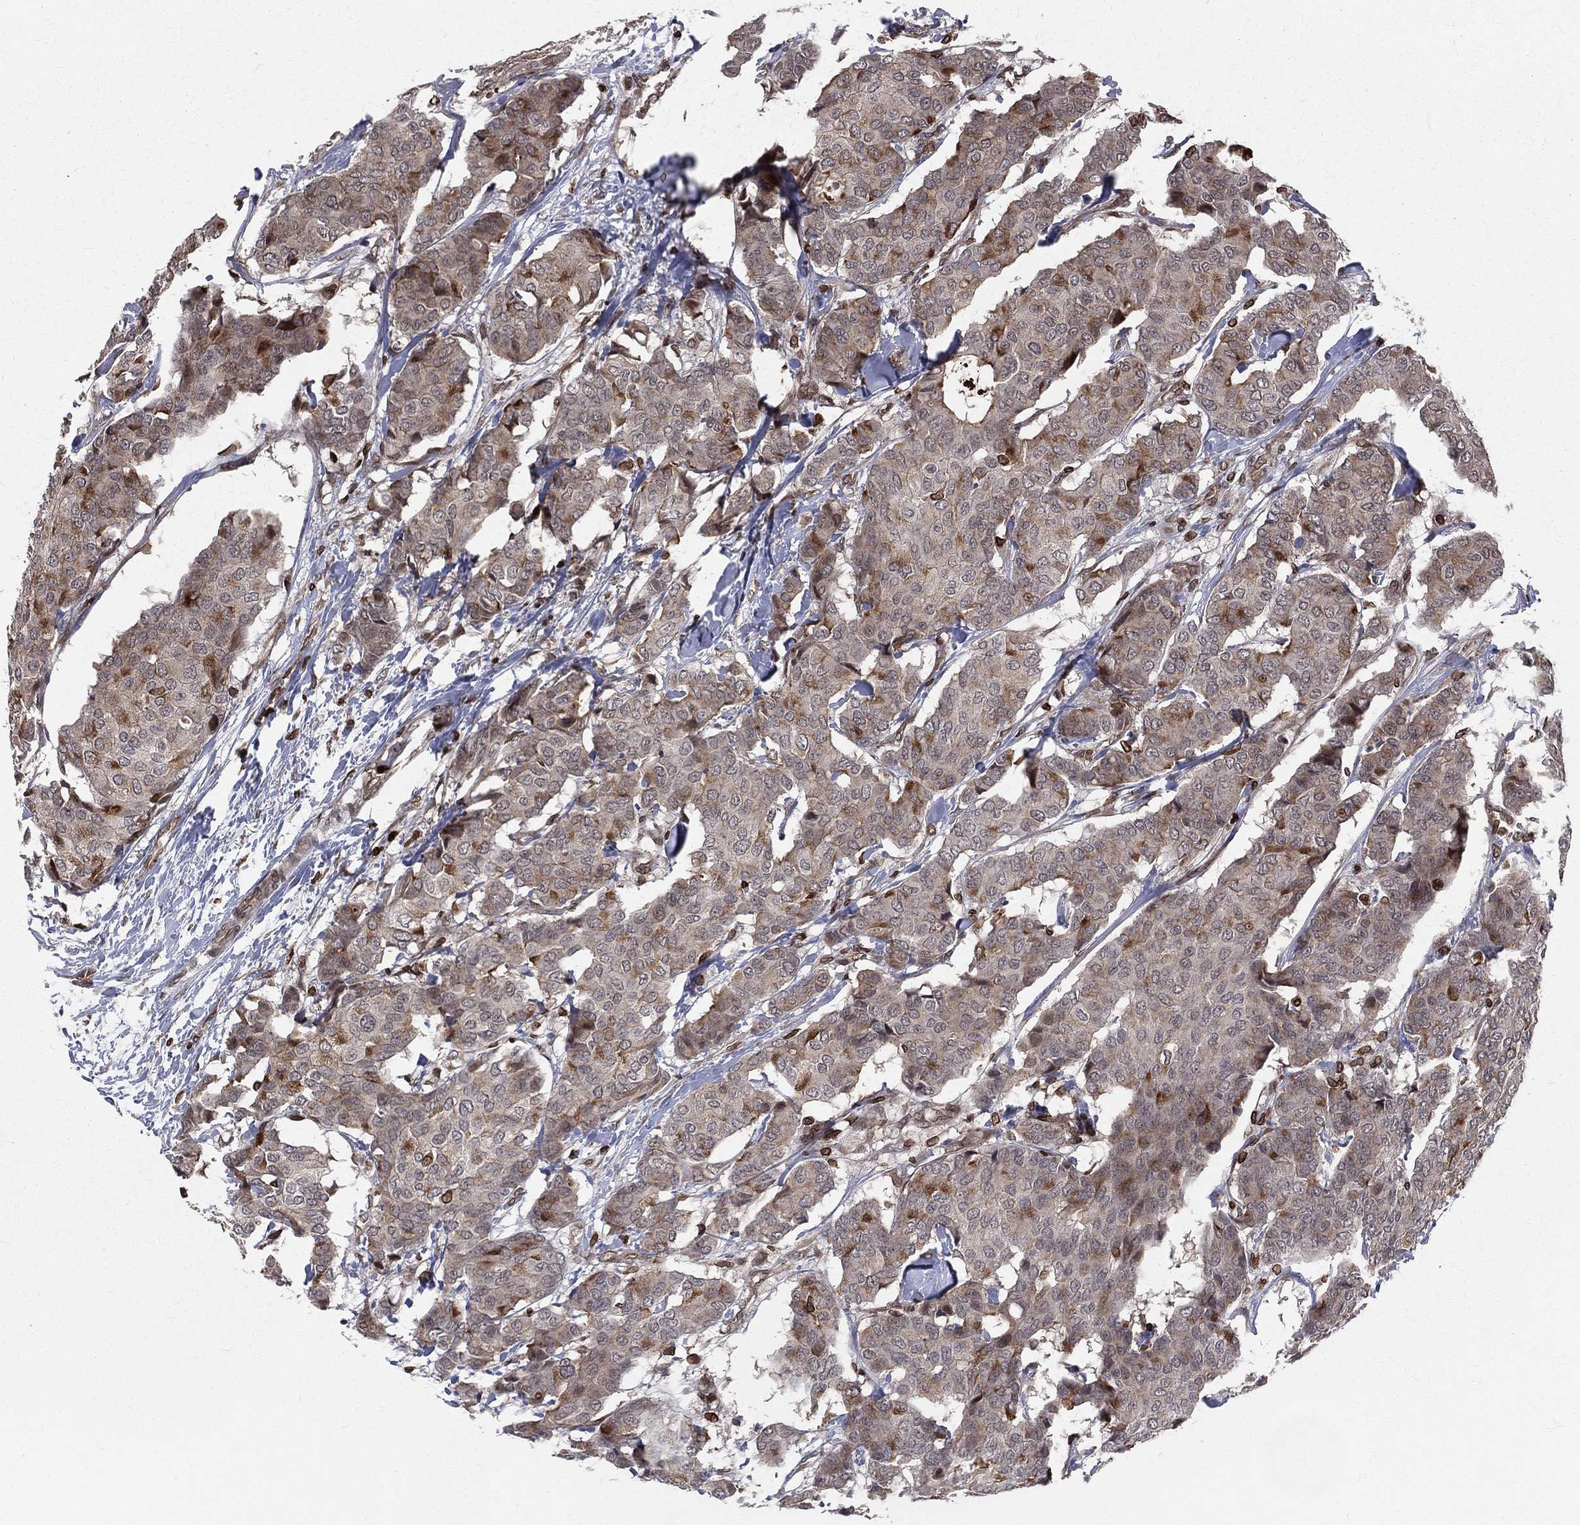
{"staining": {"intensity": "moderate", "quantity": "<25%", "location": "cytoplasmic/membranous"}, "tissue": "breast cancer", "cell_type": "Tumor cells", "image_type": "cancer", "snomed": [{"axis": "morphology", "description": "Duct carcinoma"}, {"axis": "topography", "description": "Breast"}], "caption": "A histopathology image of breast cancer stained for a protein displays moderate cytoplasmic/membranous brown staining in tumor cells.", "gene": "LBR", "patient": {"sex": "female", "age": 75}}